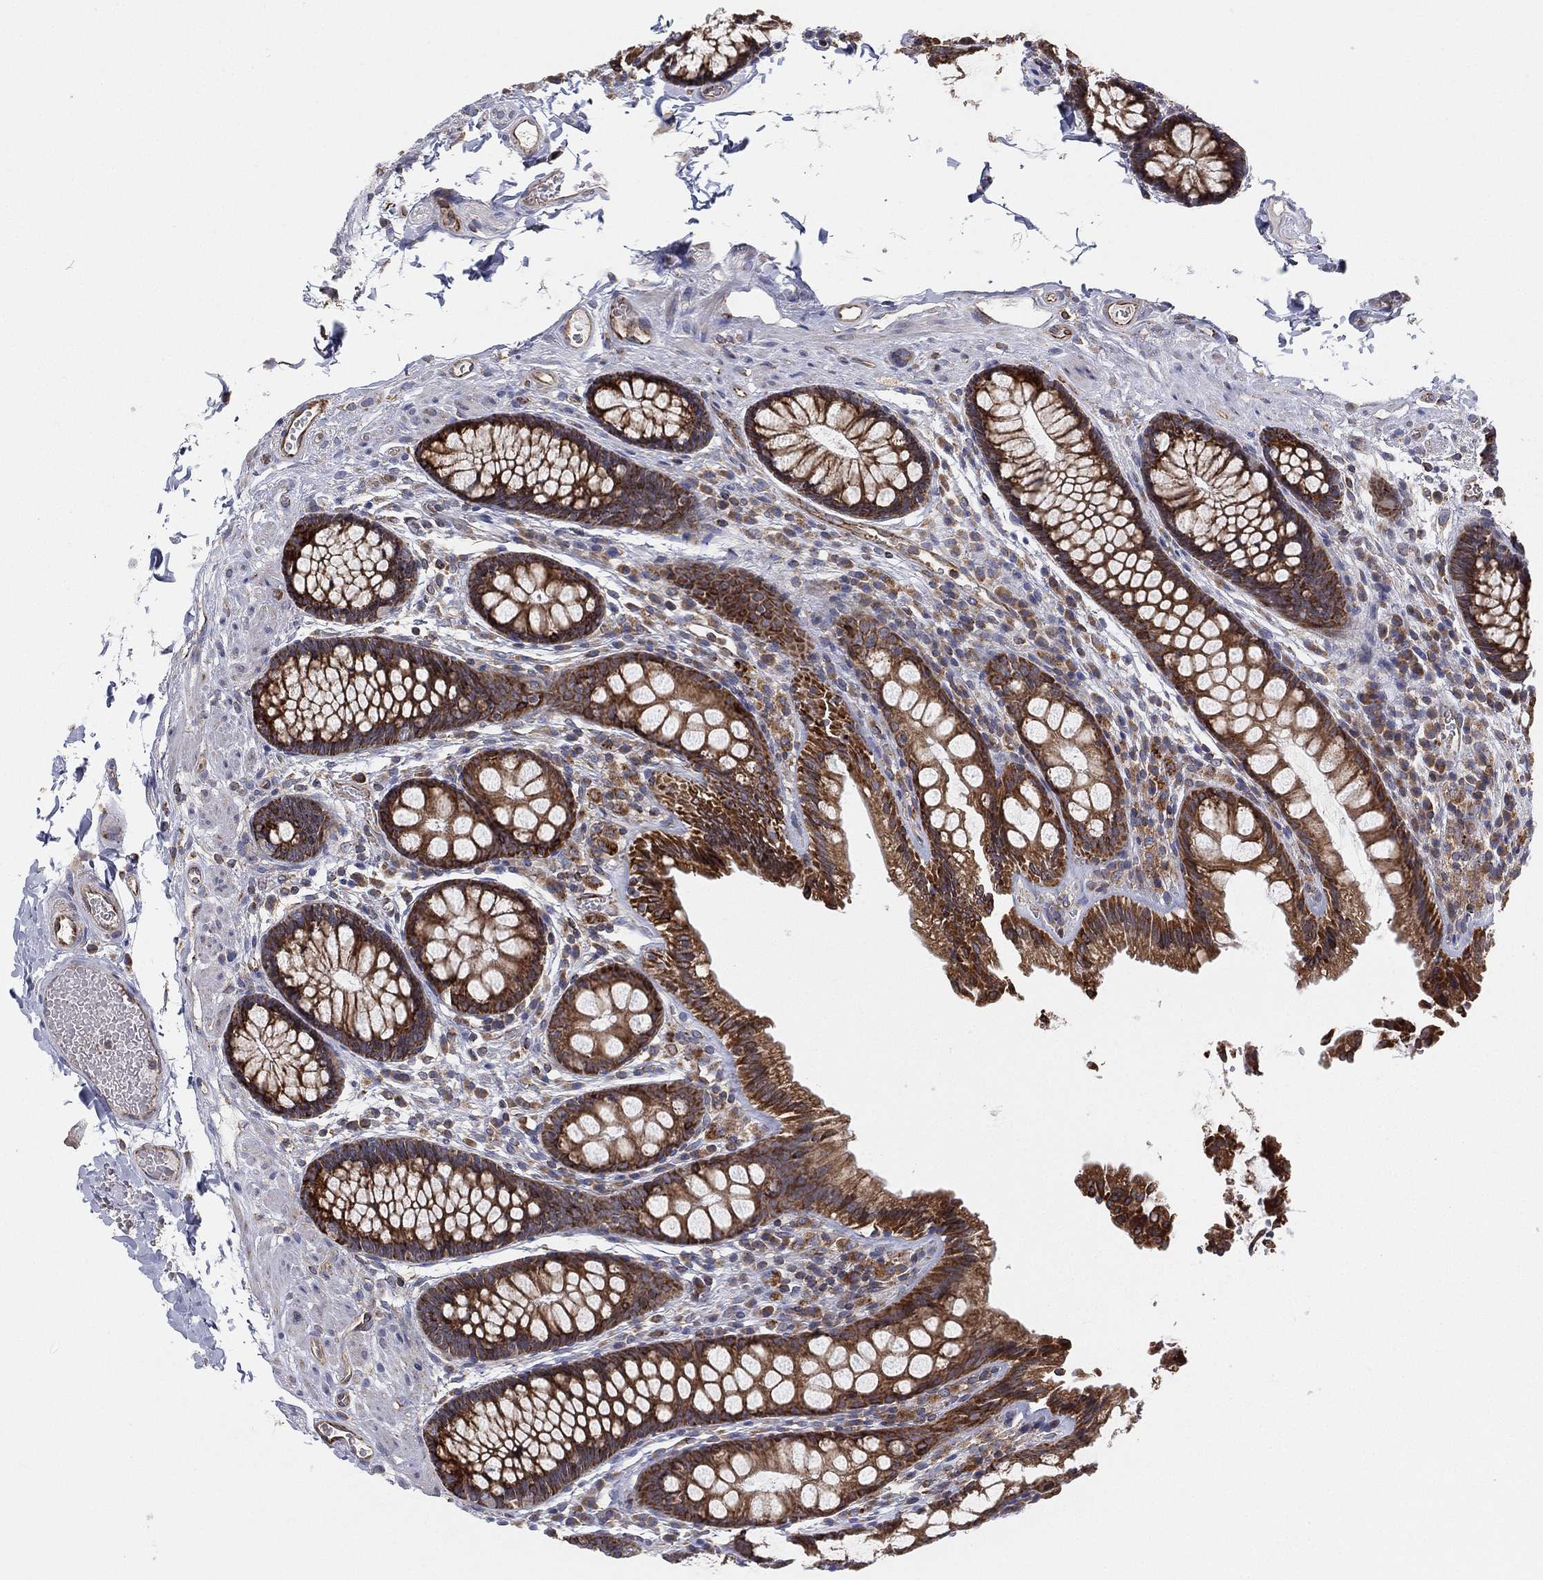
{"staining": {"intensity": "moderate", "quantity": ">75%", "location": "cytoplasmic/membranous"}, "tissue": "colon", "cell_type": "Endothelial cells", "image_type": "normal", "snomed": [{"axis": "morphology", "description": "Normal tissue, NOS"}, {"axis": "topography", "description": "Colon"}], "caption": "Colon stained with a brown dye demonstrates moderate cytoplasmic/membranous positive expression in about >75% of endothelial cells.", "gene": "CYB5B", "patient": {"sex": "female", "age": 86}}